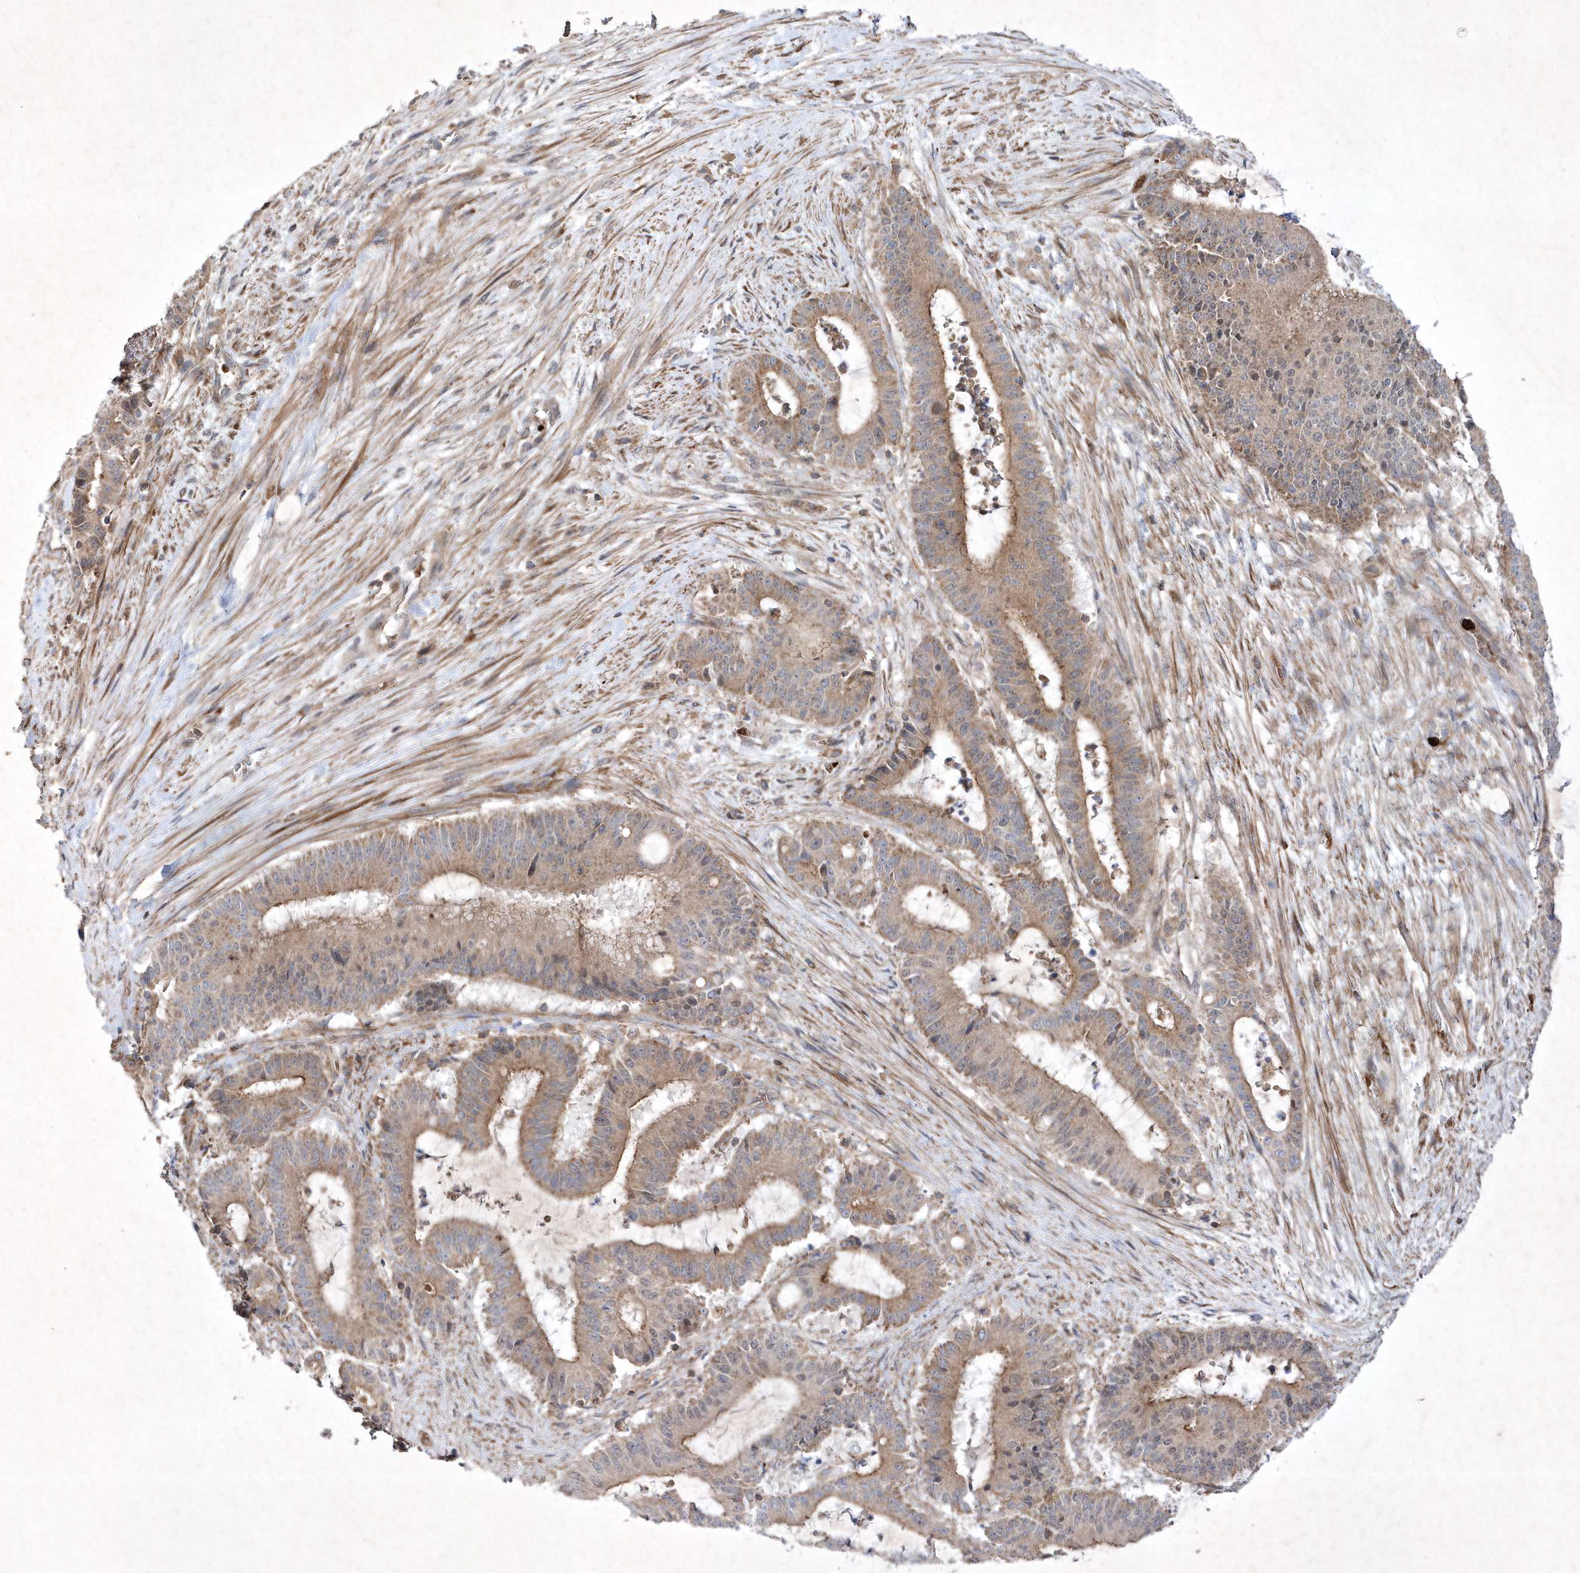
{"staining": {"intensity": "moderate", "quantity": ">75%", "location": "cytoplasmic/membranous"}, "tissue": "liver cancer", "cell_type": "Tumor cells", "image_type": "cancer", "snomed": [{"axis": "morphology", "description": "Normal tissue, NOS"}, {"axis": "morphology", "description": "Cholangiocarcinoma"}, {"axis": "topography", "description": "Liver"}, {"axis": "topography", "description": "Peripheral nerve tissue"}], "caption": "This histopathology image reveals IHC staining of human liver cancer (cholangiocarcinoma), with medium moderate cytoplasmic/membranous positivity in approximately >75% of tumor cells.", "gene": "OPA1", "patient": {"sex": "female", "age": 73}}